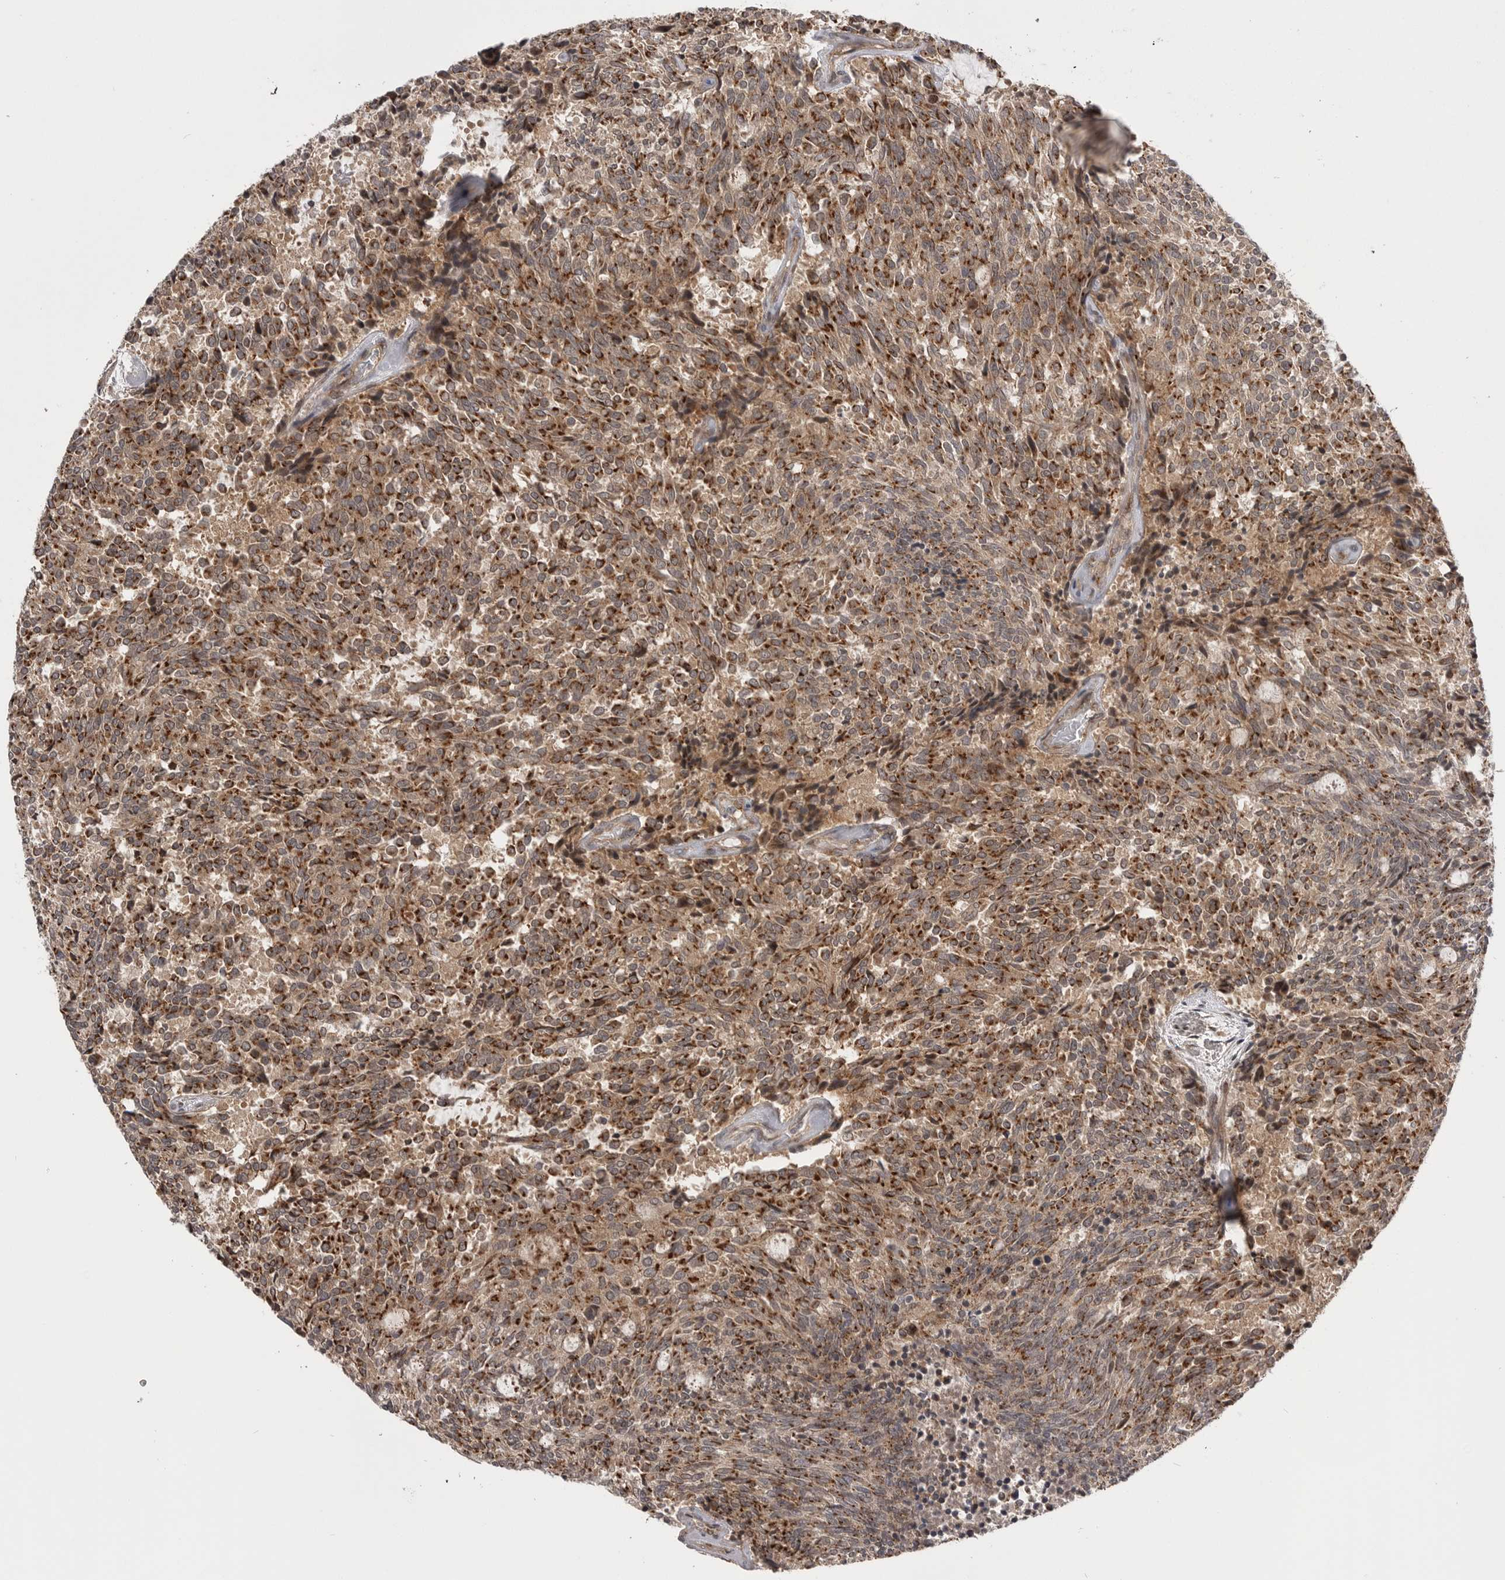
{"staining": {"intensity": "strong", "quantity": ">75%", "location": "cytoplasmic/membranous"}, "tissue": "carcinoid", "cell_type": "Tumor cells", "image_type": "cancer", "snomed": [{"axis": "morphology", "description": "Carcinoid, malignant, NOS"}, {"axis": "topography", "description": "Pancreas"}], "caption": "About >75% of tumor cells in carcinoid reveal strong cytoplasmic/membranous protein expression as visualized by brown immunohistochemical staining.", "gene": "PDCL", "patient": {"sex": "female", "age": 54}}